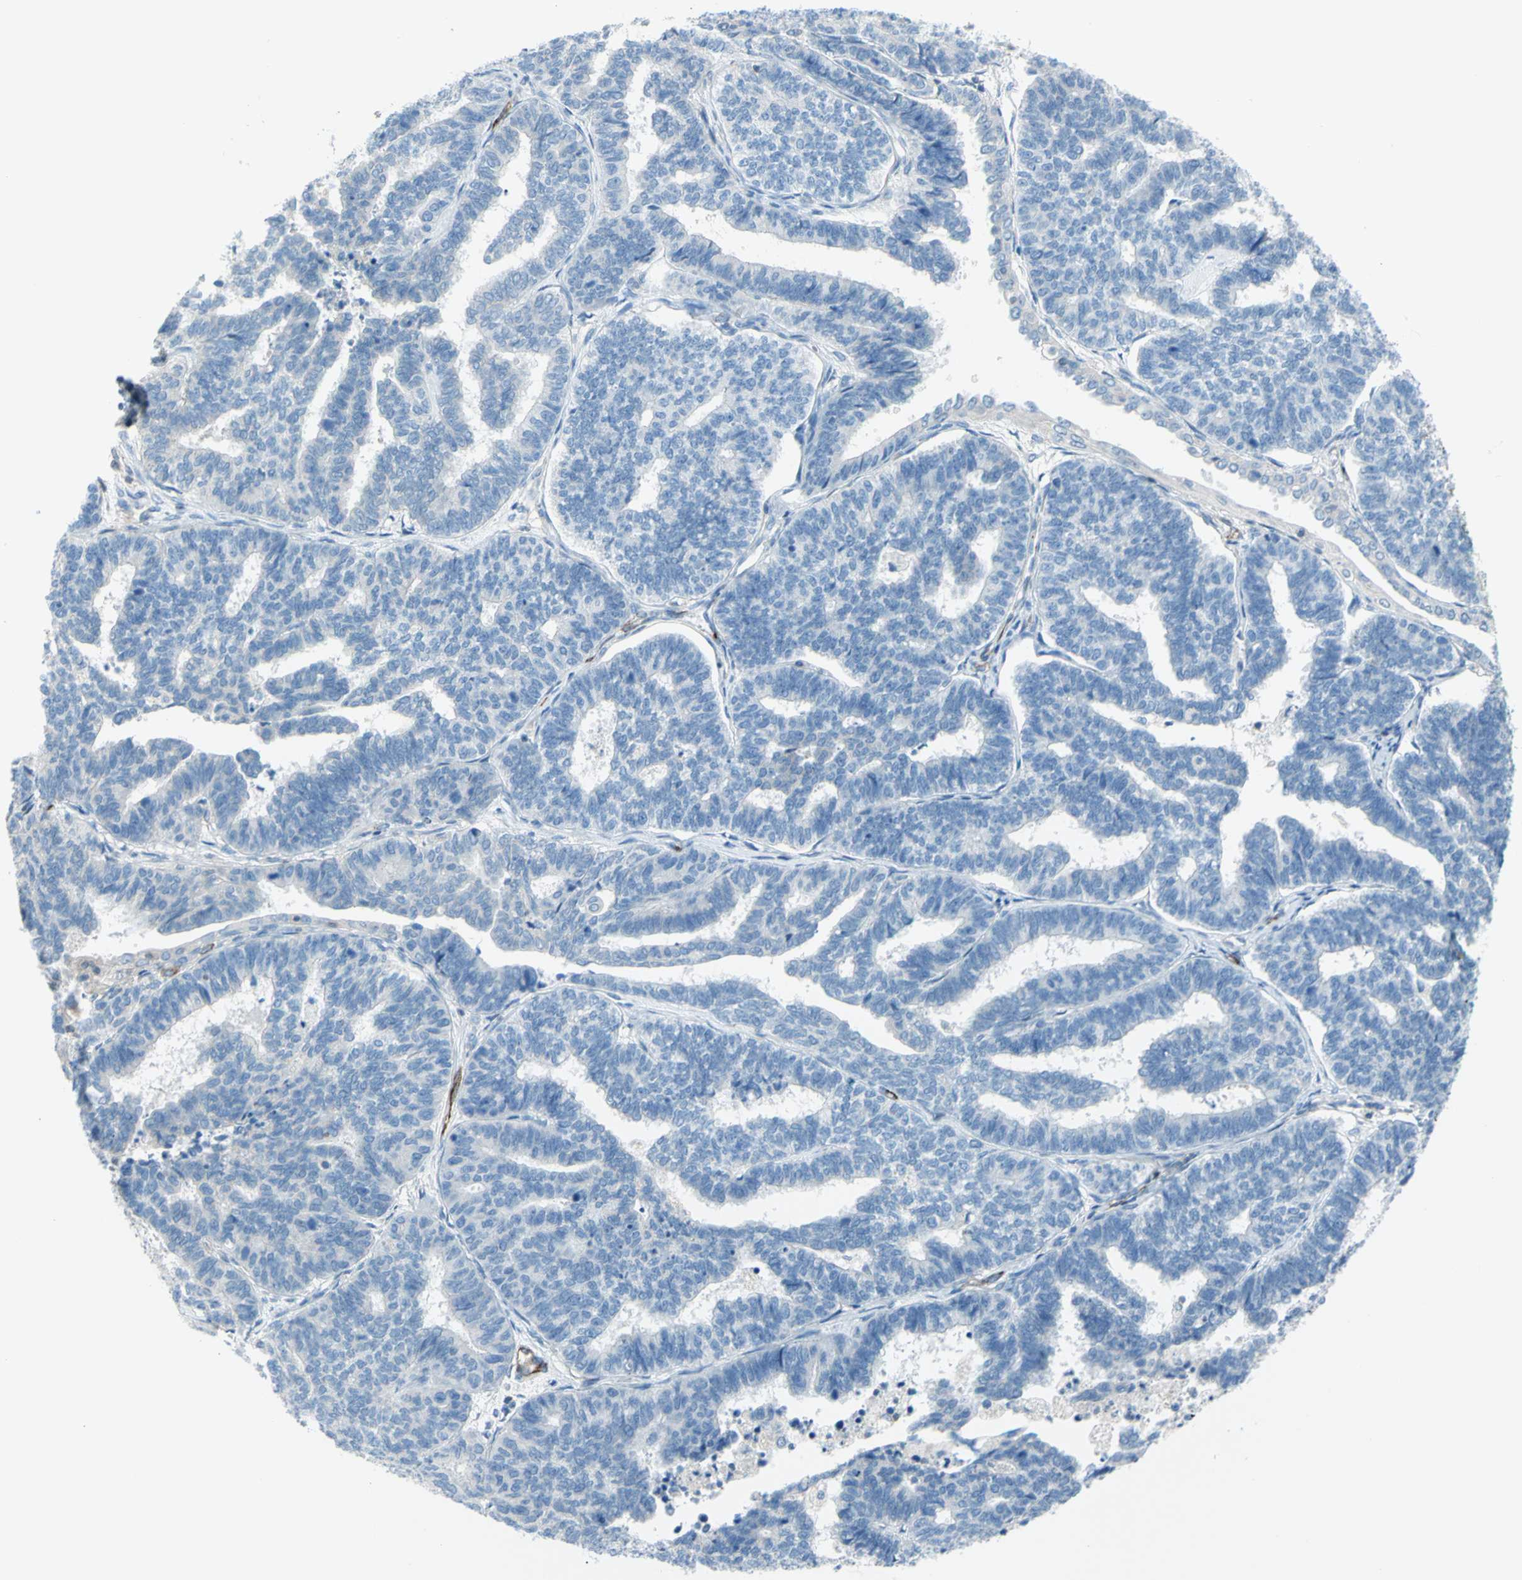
{"staining": {"intensity": "negative", "quantity": "none", "location": "none"}, "tissue": "endometrial cancer", "cell_type": "Tumor cells", "image_type": "cancer", "snomed": [{"axis": "morphology", "description": "Adenocarcinoma, NOS"}, {"axis": "topography", "description": "Endometrium"}], "caption": "Tumor cells show no significant staining in endometrial cancer (adenocarcinoma).", "gene": "PRRG2", "patient": {"sex": "female", "age": 70}}